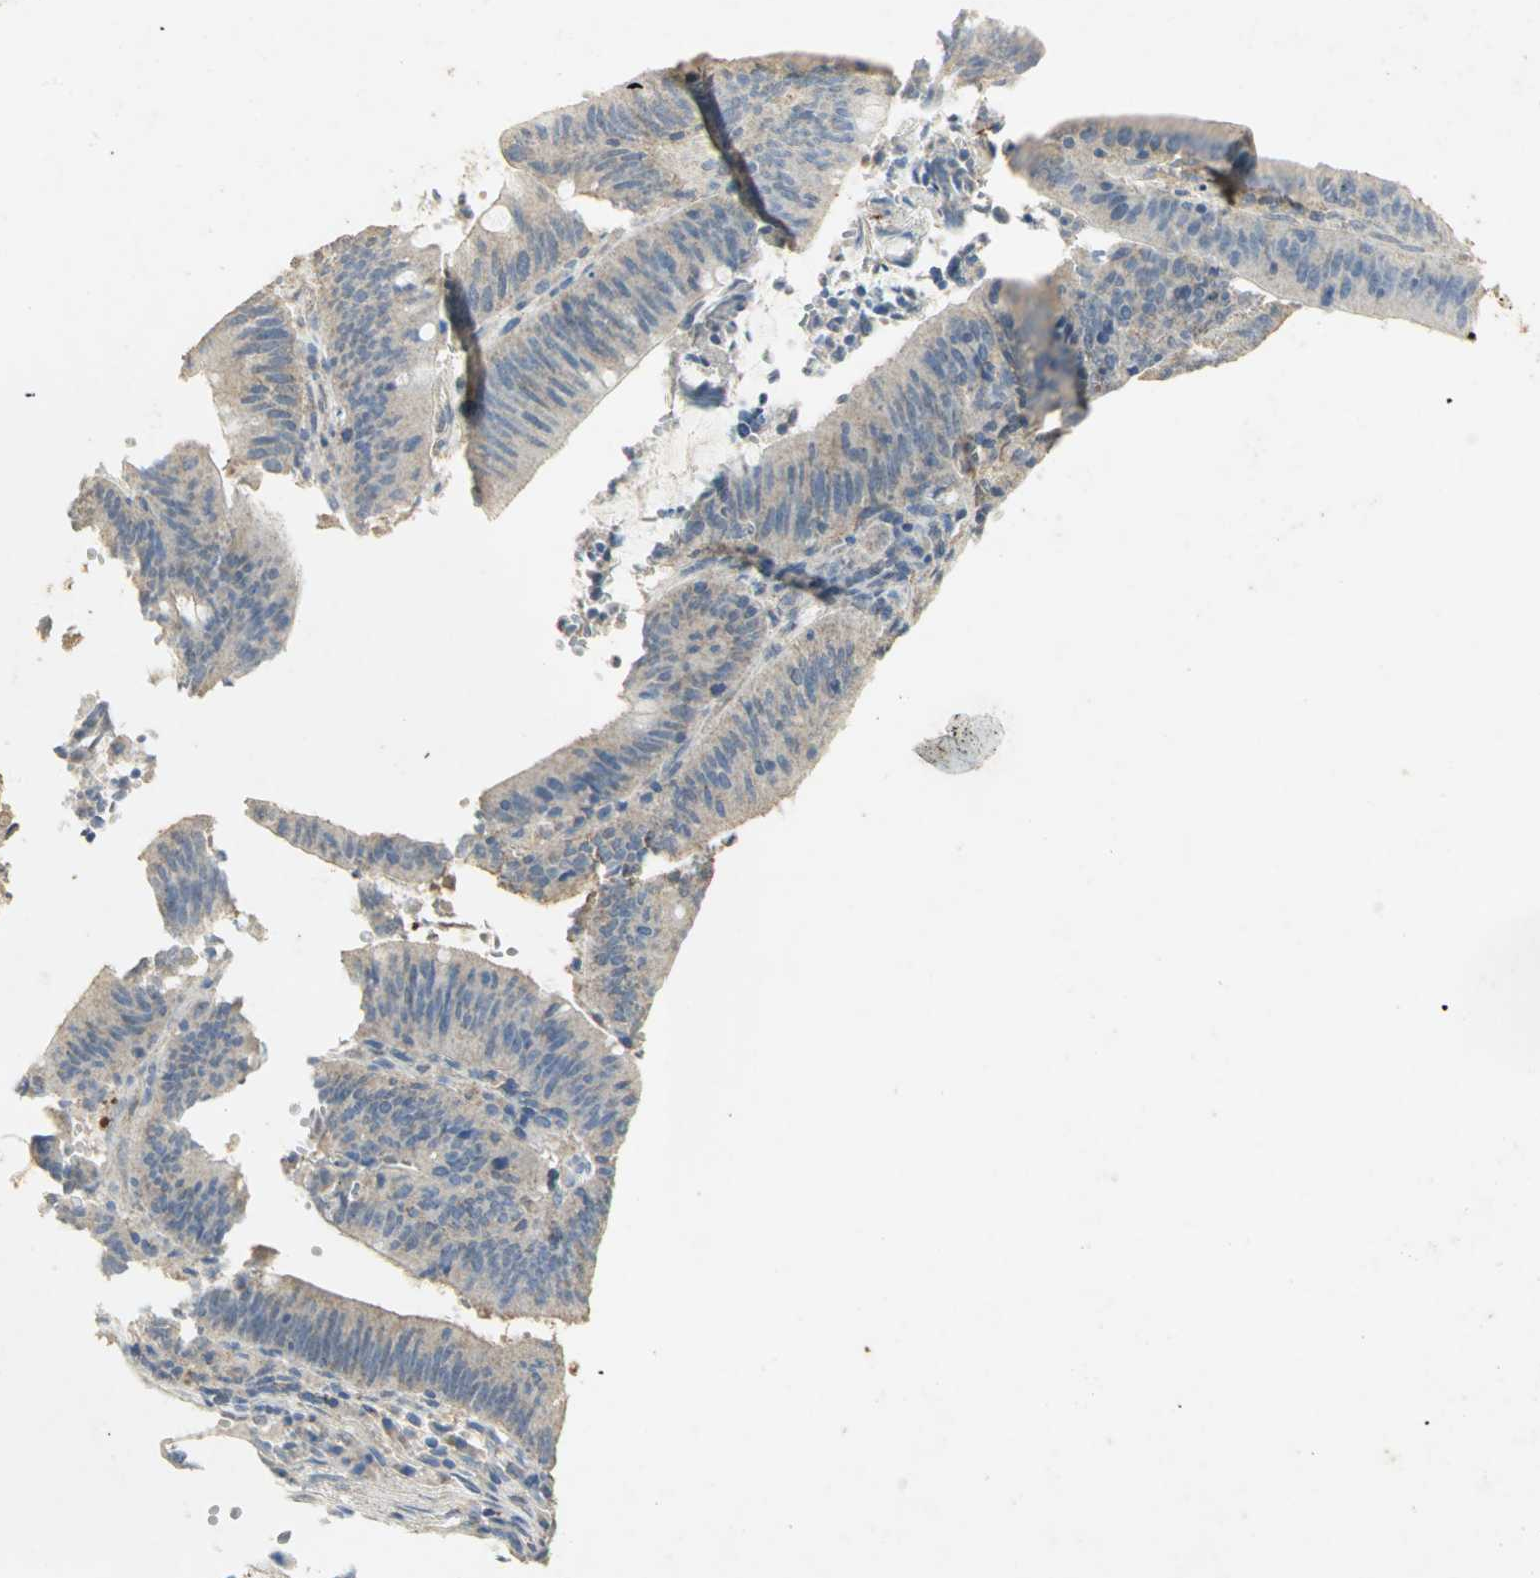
{"staining": {"intensity": "weak", "quantity": "25%-75%", "location": "cytoplasmic/membranous"}, "tissue": "colorectal cancer", "cell_type": "Tumor cells", "image_type": "cancer", "snomed": [{"axis": "morphology", "description": "Adenocarcinoma, NOS"}, {"axis": "topography", "description": "Rectum"}], "caption": "Human colorectal cancer (adenocarcinoma) stained with a protein marker displays weak staining in tumor cells.", "gene": "ASB9", "patient": {"sex": "female", "age": 66}}